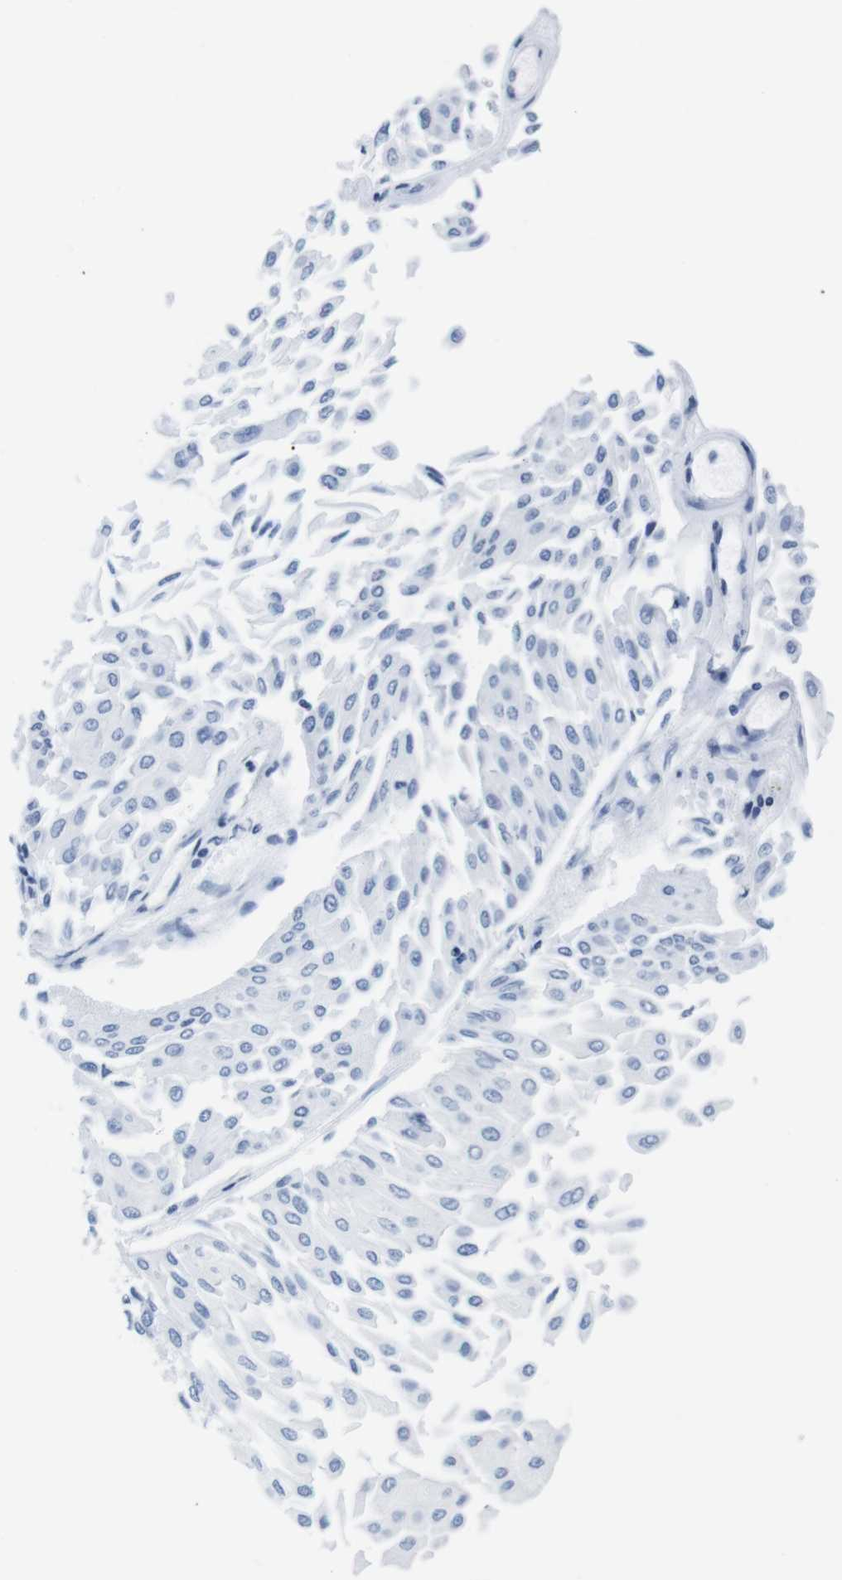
{"staining": {"intensity": "negative", "quantity": "none", "location": "none"}, "tissue": "urothelial cancer", "cell_type": "Tumor cells", "image_type": "cancer", "snomed": [{"axis": "morphology", "description": "Urothelial carcinoma, Low grade"}, {"axis": "topography", "description": "Urinary bladder"}], "caption": "Urothelial cancer was stained to show a protein in brown. There is no significant staining in tumor cells.", "gene": "IFI16", "patient": {"sex": "male", "age": 67}}